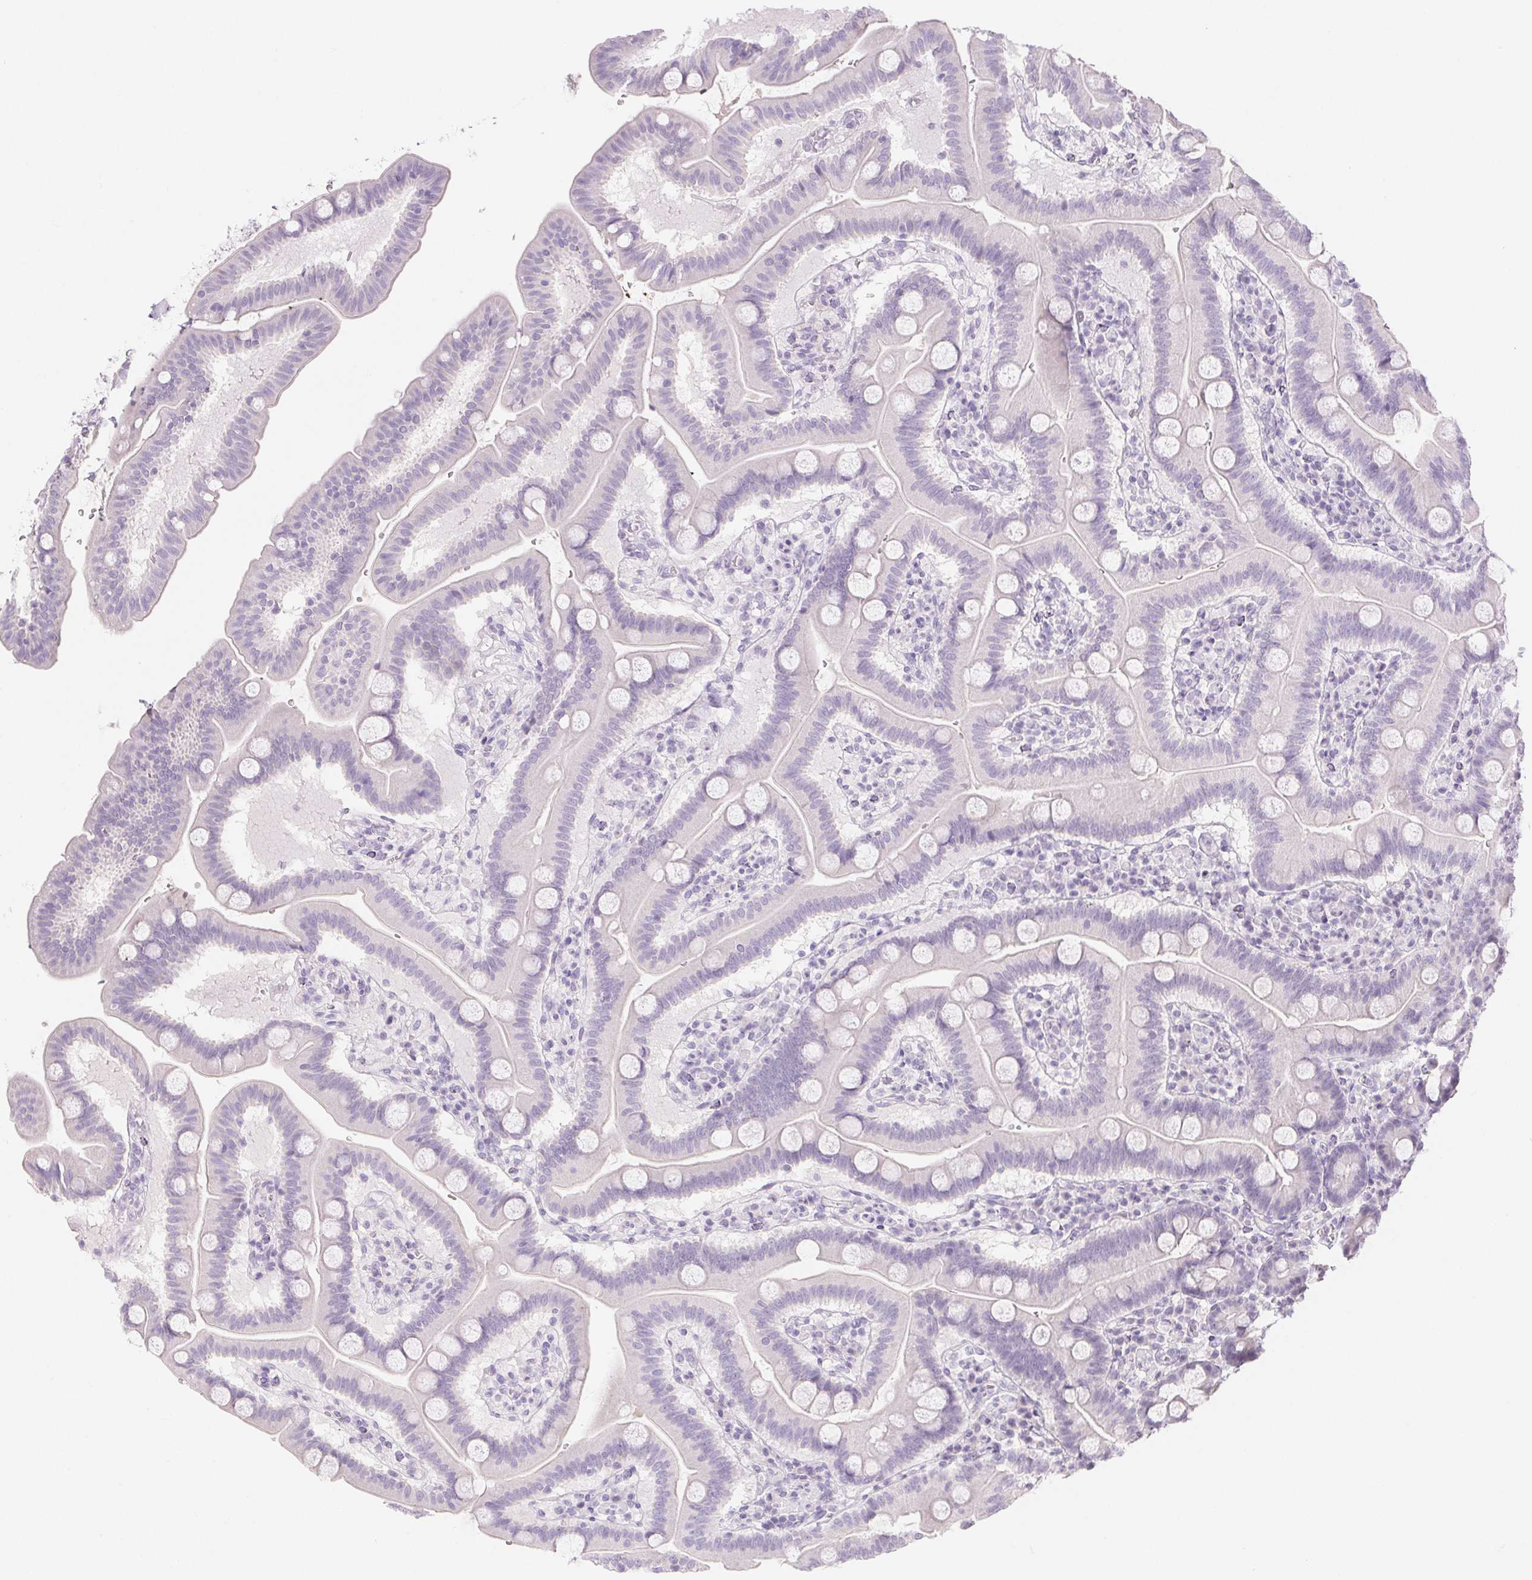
{"staining": {"intensity": "weak", "quantity": "<25%", "location": "cytoplasmic/membranous"}, "tissue": "duodenum", "cell_type": "Glandular cells", "image_type": "normal", "snomed": [{"axis": "morphology", "description": "Normal tissue, NOS"}, {"axis": "topography", "description": "Pancreas"}, {"axis": "topography", "description": "Duodenum"}], "caption": "Immunohistochemistry (IHC) histopathology image of benign duodenum: human duodenum stained with DAB (3,3'-diaminobenzidine) displays no significant protein expression in glandular cells.", "gene": "SPRR3", "patient": {"sex": "male", "age": 59}}